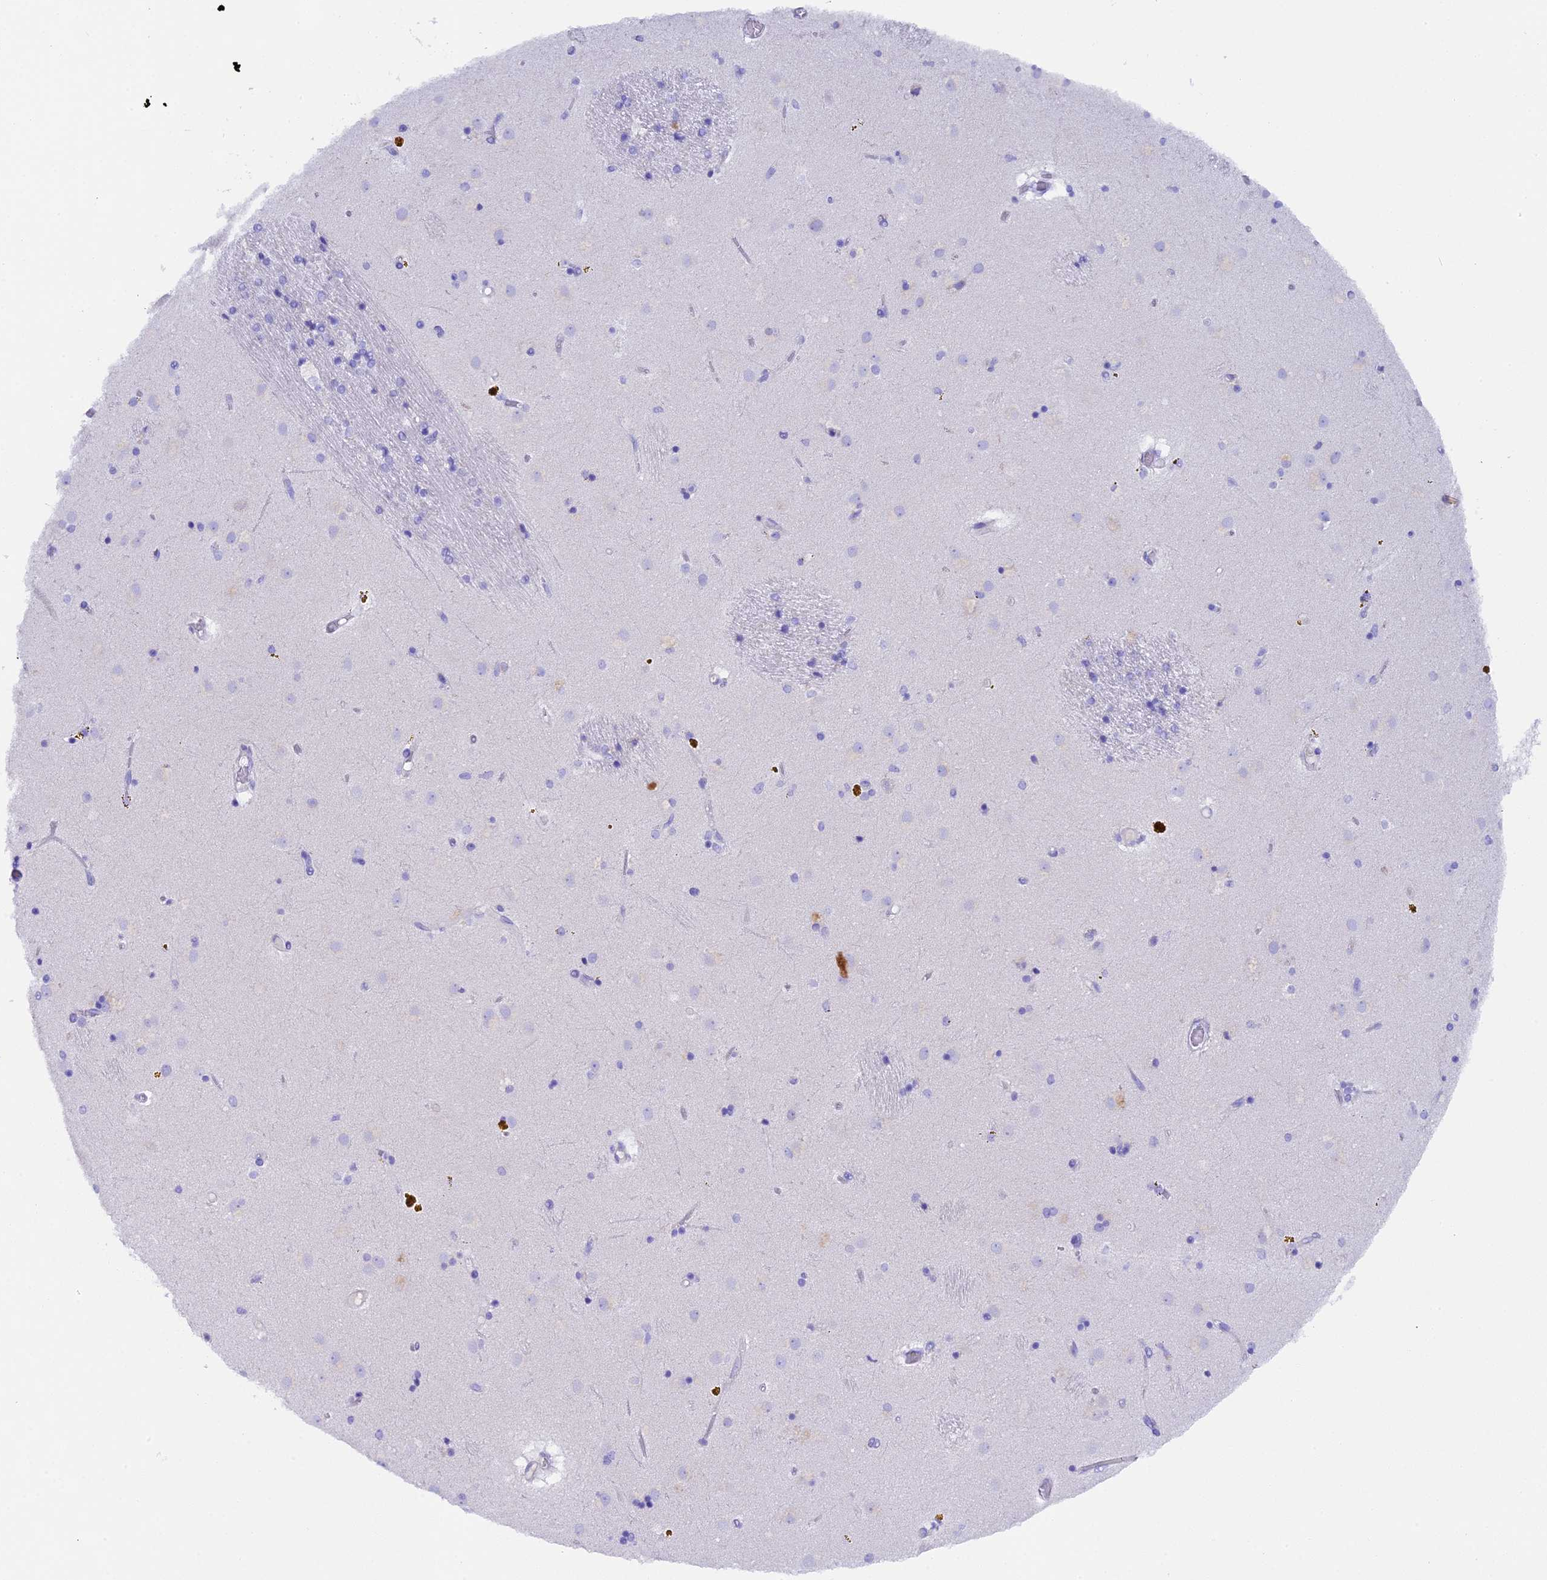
{"staining": {"intensity": "negative", "quantity": "none", "location": "none"}, "tissue": "caudate", "cell_type": "Glial cells", "image_type": "normal", "snomed": [{"axis": "morphology", "description": "Normal tissue, NOS"}, {"axis": "topography", "description": "Lateral ventricle wall"}], "caption": "Glial cells are negative for brown protein staining in normal caudate. (IHC, brightfield microscopy, high magnification).", "gene": "FKBP11", "patient": {"sex": "male", "age": 70}}